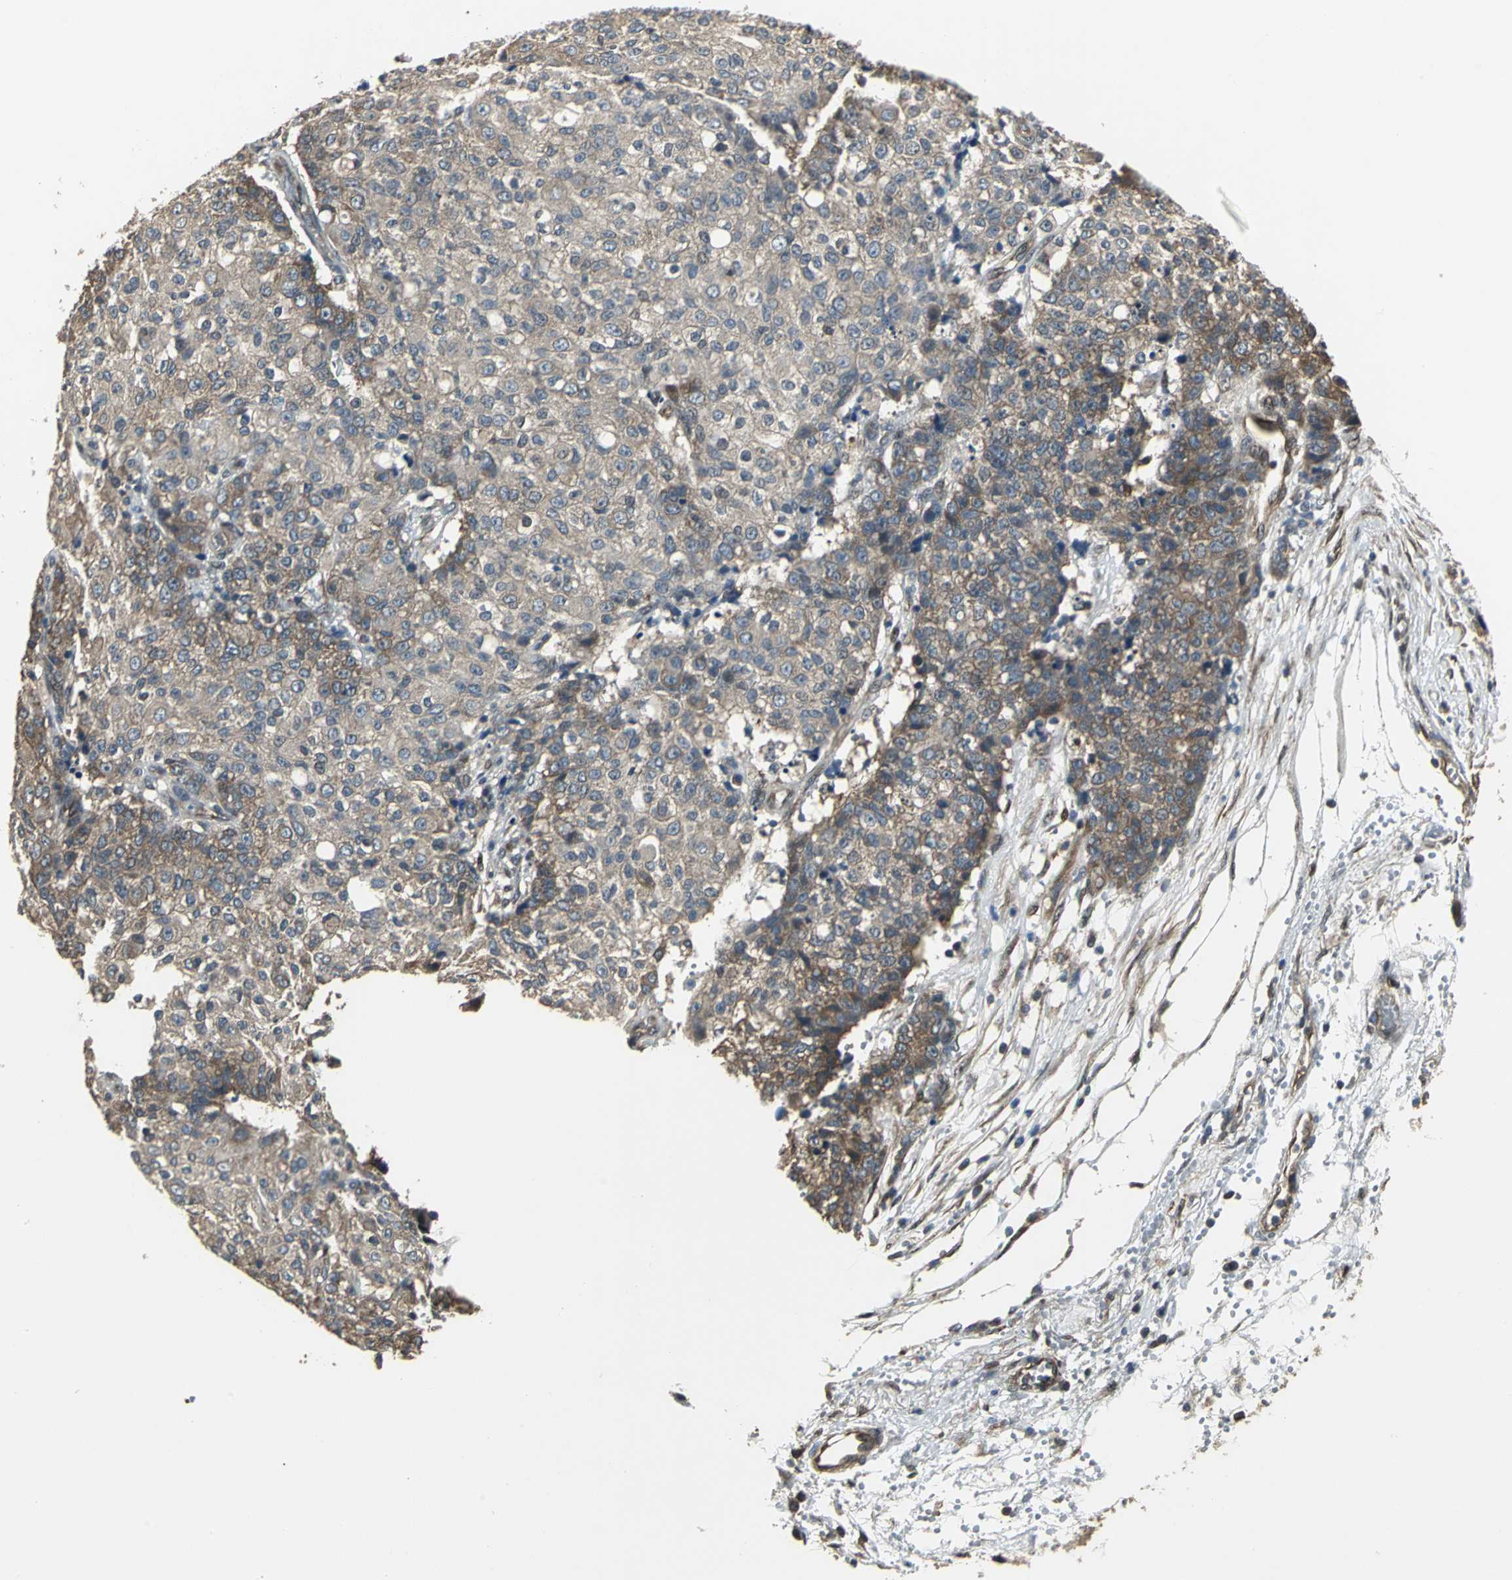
{"staining": {"intensity": "moderate", "quantity": ">75%", "location": "cytoplasmic/membranous"}, "tissue": "ovarian cancer", "cell_type": "Tumor cells", "image_type": "cancer", "snomed": [{"axis": "morphology", "description": "Carcinoma, endometroid"}, {"axis": "topography", "description": "Ovary"}], "caption": "Protein staining by immunohistochemistry reveals moderate cytoplasmic/membranous positivity in approximately >75% of tumor cells in endometroid carcinoma (ovarian).", "gene": "PFDN1", "patient": {"sex": "female", "age": 42}}